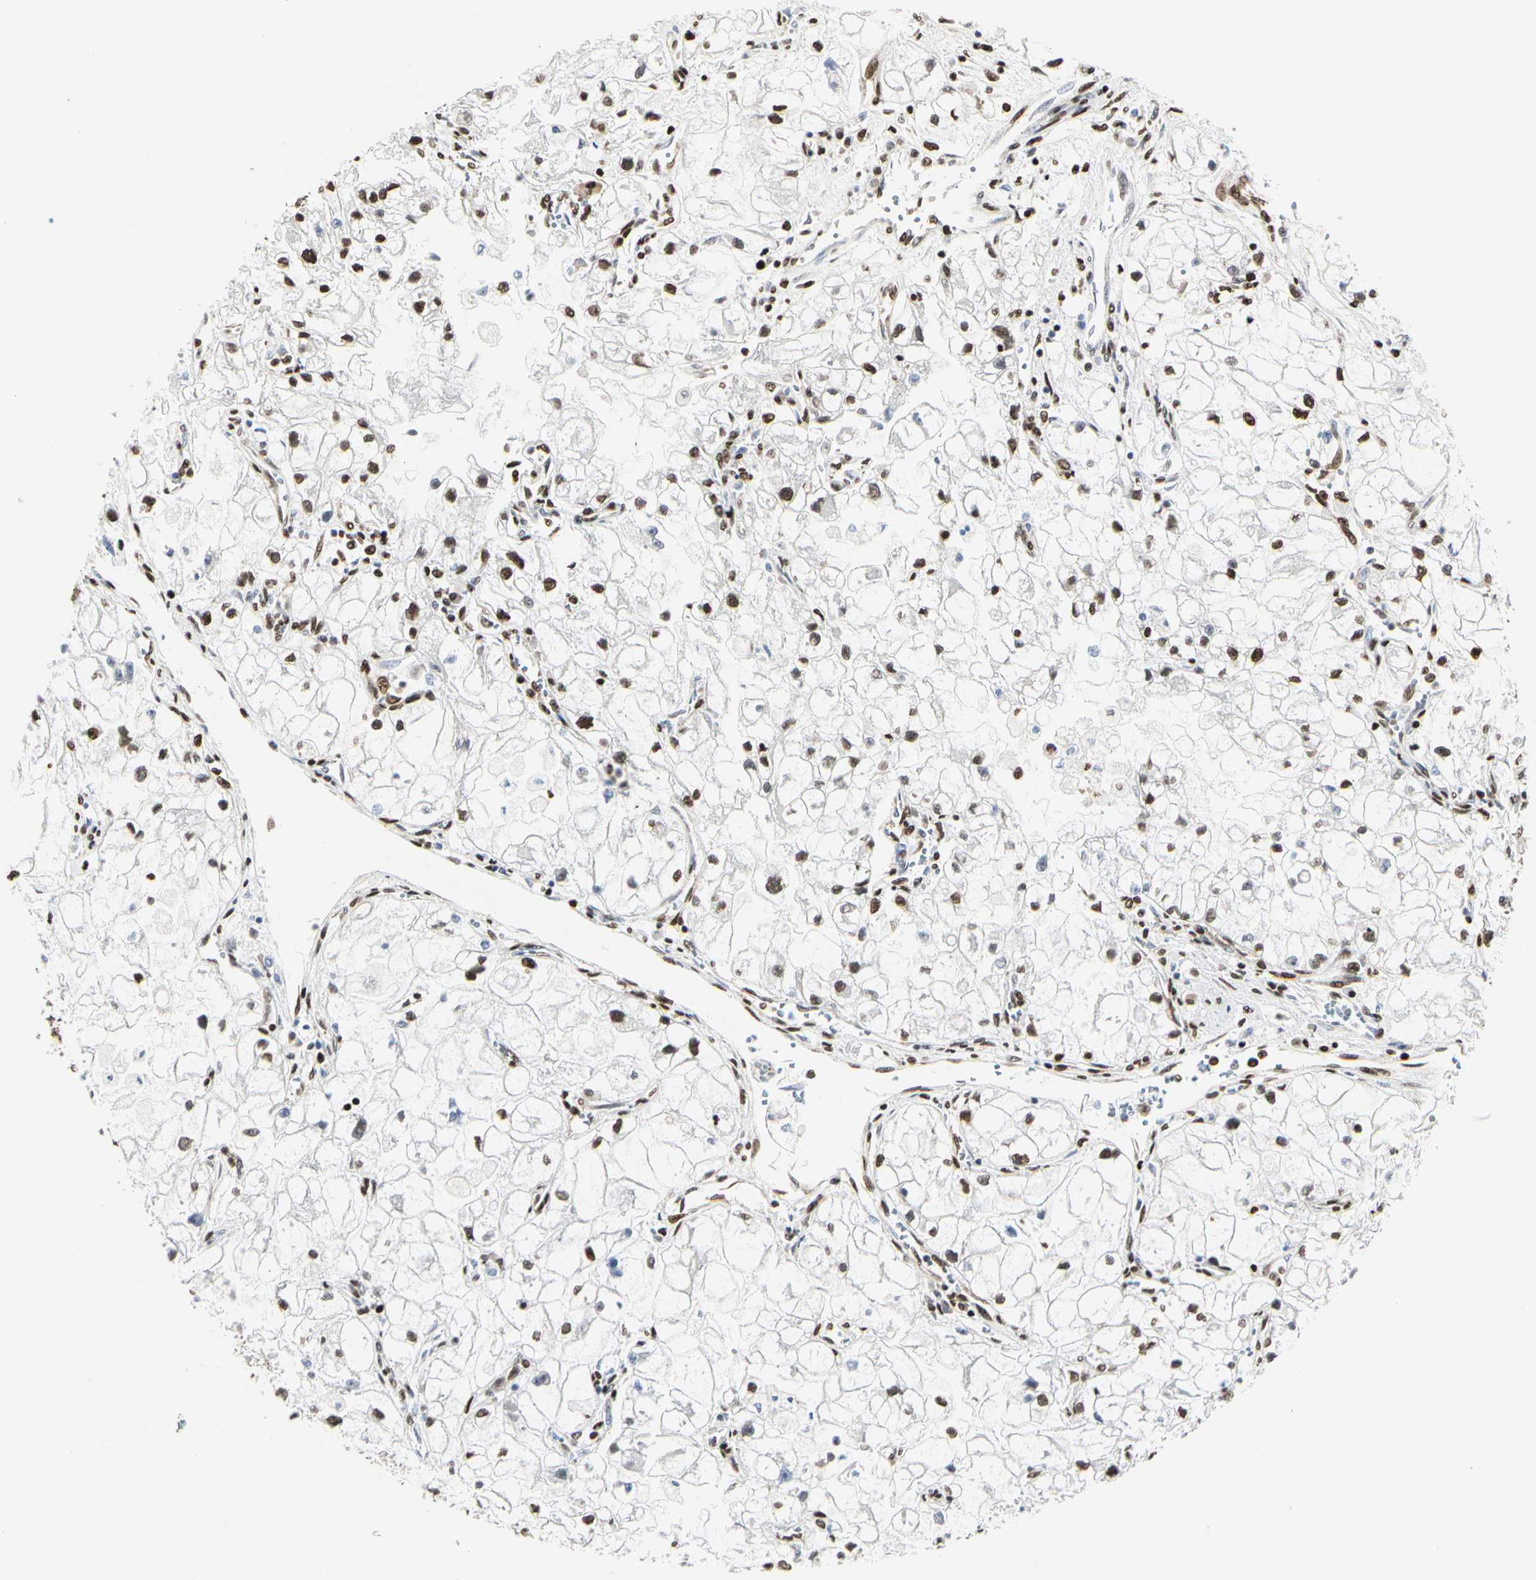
{"staining": {"intensity": "moderate", "quantity": ">75%", "location": "nuclear"}, "tissue": "renal cancer", "cell_type": "Tumor cells", "image_type": "cancer", "snomed": [{"axis": "morphology", "description": "Adenocarcinoma, NOS"}, {"axis": "topography", "description": "Kidney"}], "caption": "Immunohistochemistry (IHC) staining of adenocarcinoma (renal), which demonstrates medium levels of moderate nuclear staining in approximately >75% of tumor cells indicating moderate nuclear protein positivity. The staining was performed using DAB (3,3'-diaminobenzidine) (brown) for protein detection and nuclei were counterstained in hematoxylin (blue).", "gene": "PRMT3", "patient": {"sex": "female", "age": 70}}